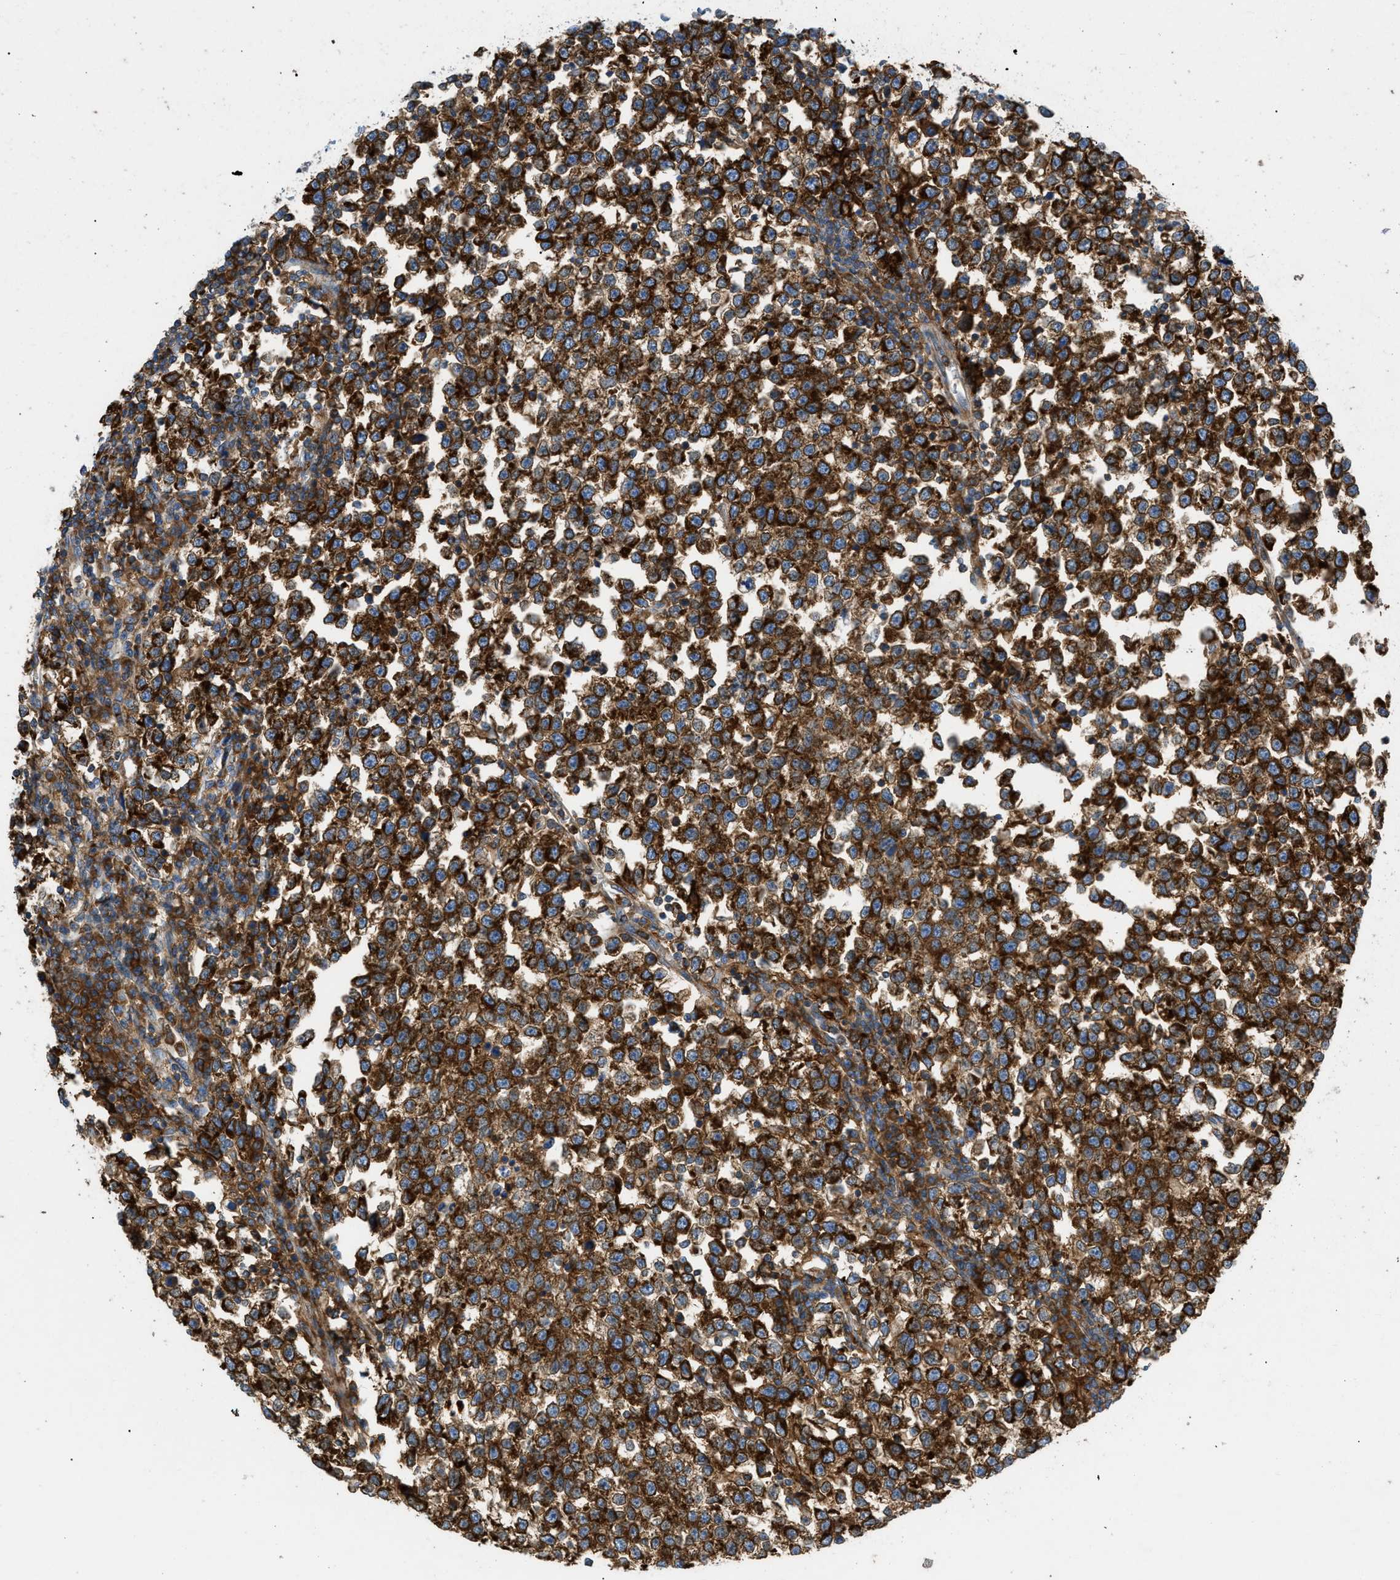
{"staining": {"intensity": "strong", "quantity": ">75%", "location": "cytoplasmic/membranous"}, "tissue": "testis cancer", "cell_type": "Tumor cells", "image_type": "cancer", "snomed": [{"axis": "morphology", "description": "Normal tissue, NOS"}, {"axis": "morphology", "description": "Seminoma, NOS"}, {"axis": "topography", "description": "Testis"}], "caption": "Testis cancer (seminoma) was stained to show a protein in brown. There is high levels of strong cytoplasmic/membranous positivity in approximately >75% of tumor cells.", "gene": "GPAT4", "patient": {"sex": "male", "age": 43}}